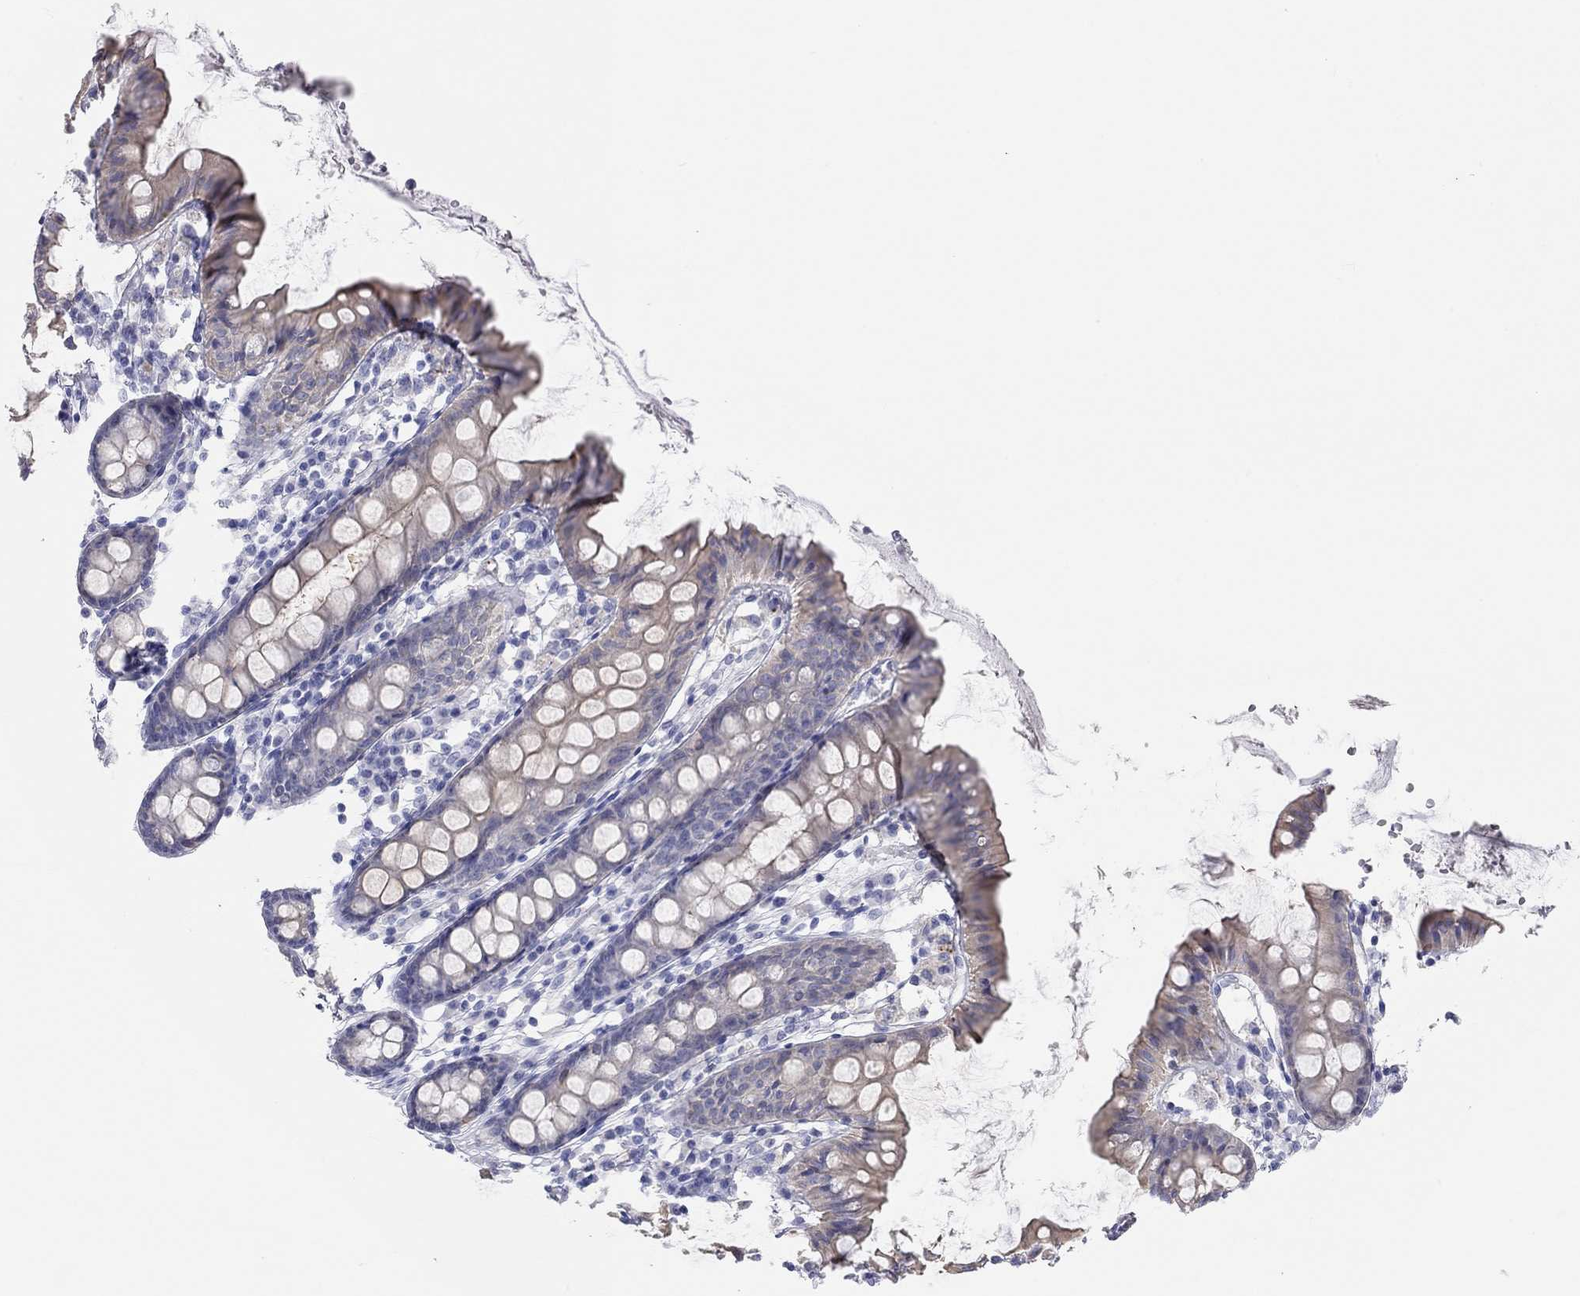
{"staining": {"intensity": "negative", "quantity": "none", "location": "none"}, "tissue": "colon", "cell_type": "Endothelial cells", "image_type": "normal", "snomed": [{"axis": "morphology", "description": "Normal tissue, NOS"}, {"axis": "topography", "description": "Colon"}], "caption": "High power microscopy micrograph of an immunohistochemistry micrograph of benign colon, revealing no significant expression in endothelial cells. The staining was performed using DAB to visualize the protein expression in brown, while the nuclei were stained in blue with hematoxylin (Magnification: 20x).", "gene": "AK8", "patient": {"sex": "female", "age": 84}}